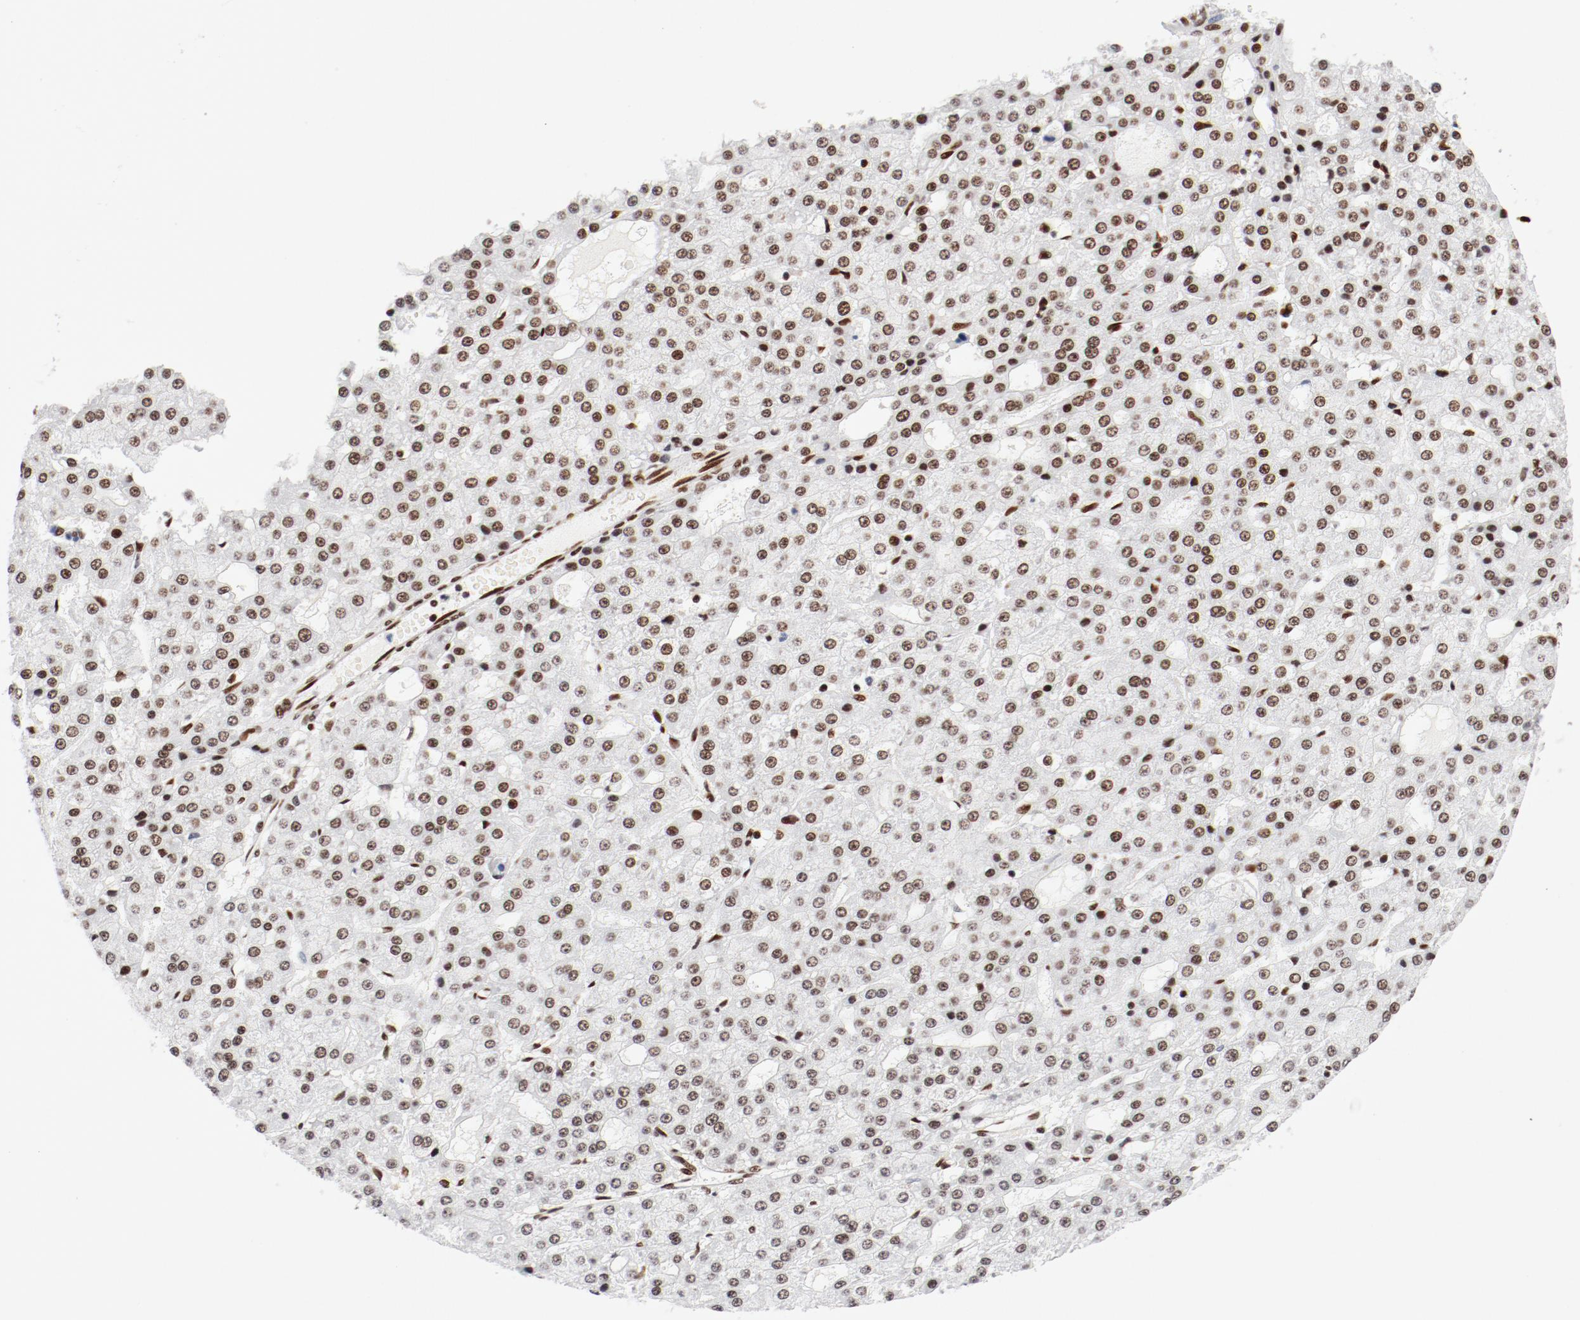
{"staining": {"intensity": "moderate", "quantity": ">75%", "location": "nuclear"}, "tissue": "liver cancer", "cell_type": "Tumor cells", "image_type": "cancer", "snomed": [{"axis": "morphology", "description": "Carcinoma, Hepatocellular, NOS"}, {"axis": "topography", "description": "Liver"}], "caption": "High-power microscopy captured an immunohistochemistry micrograph of hepatocellular carcinoma (liver), revealing moderate nuclear staining in about >75% of tumor cells.", "gene": "CTBP1", "patient": {"sex": "male", "age": 47}}